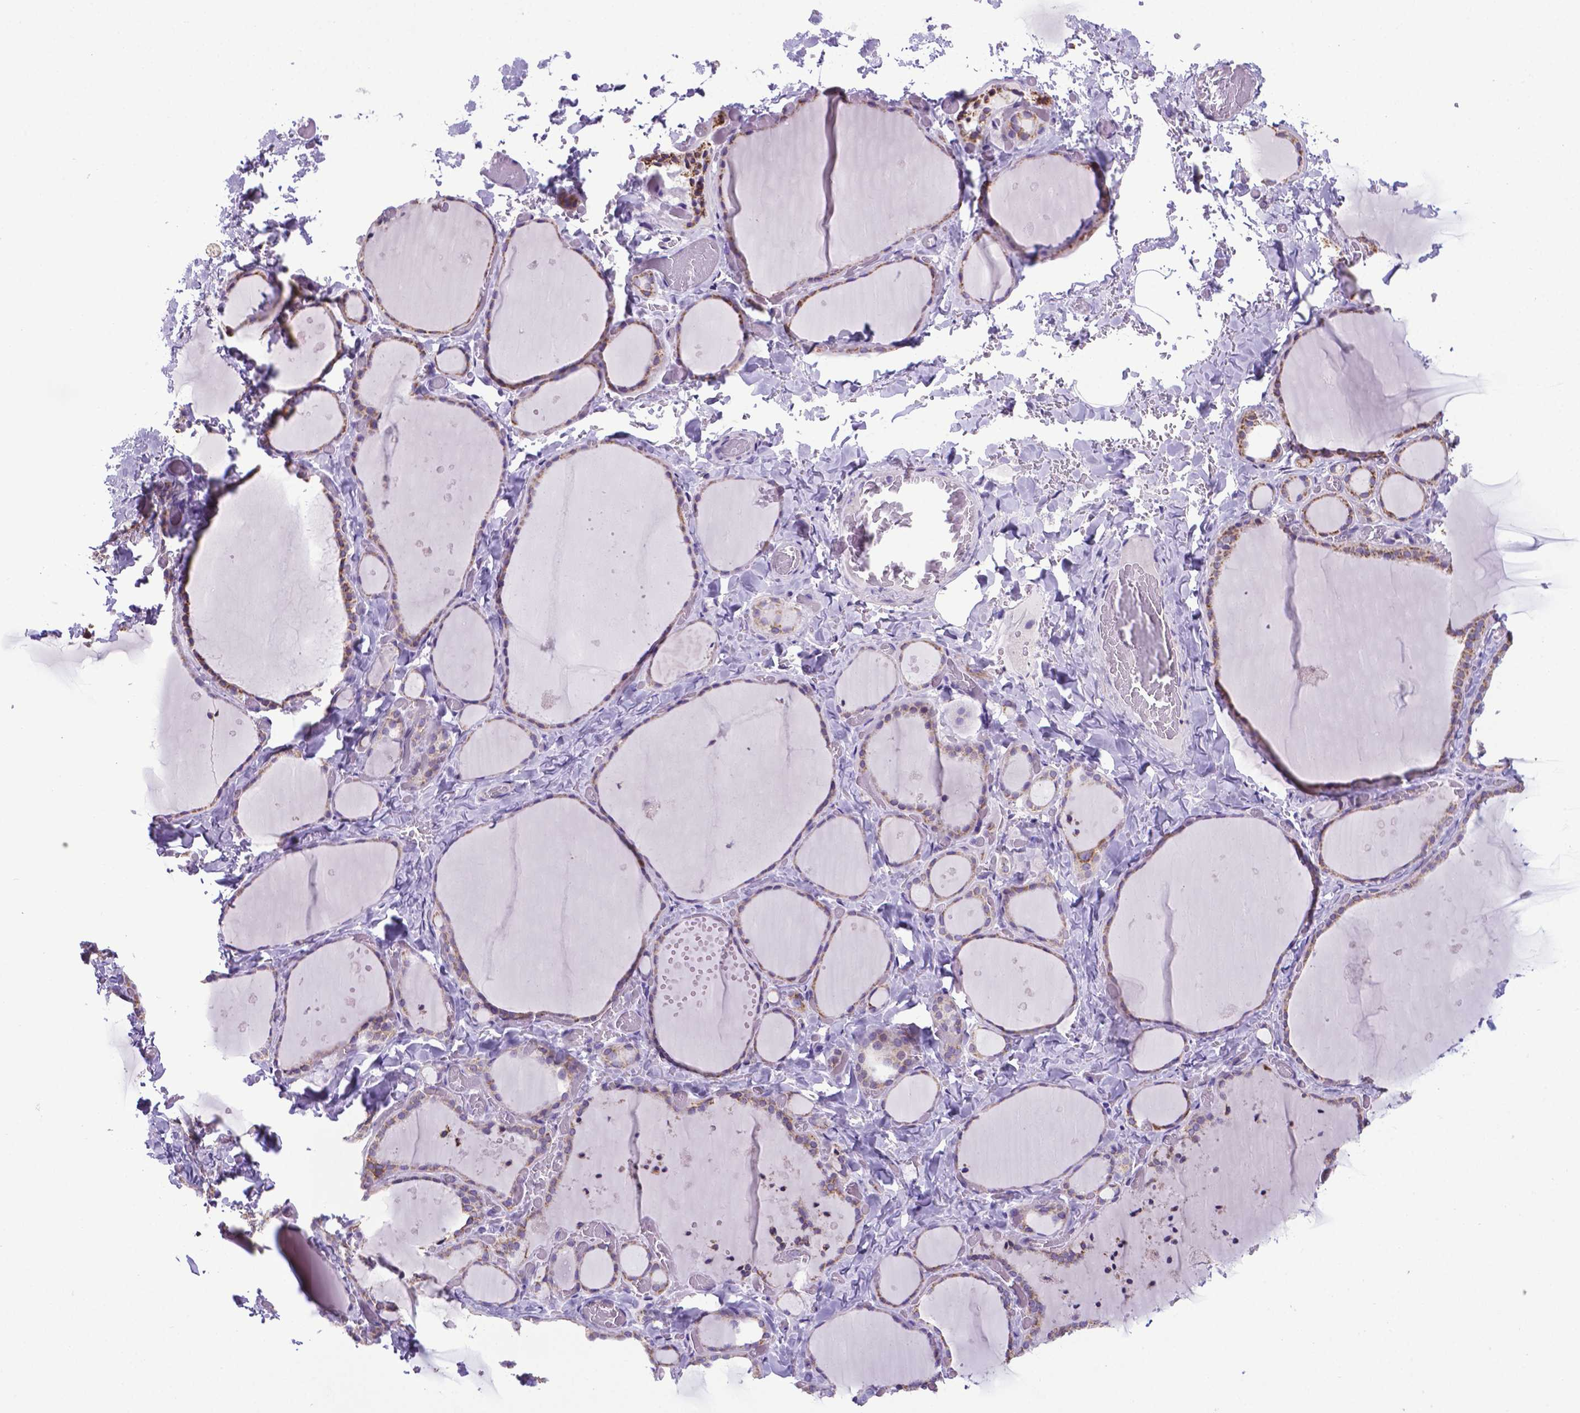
{"staining": {"intensity": "weak", "quantity": ">75%", "location": "cytoplasmic/membranous"}, "tissue": "thyroid gland", "cell_type": "Glandular cells", "image_type": "normal", "snomed": [{"axis": "morphology", "description": "Normal tissue, NOS"}, {"axis": "topography", "description": "Thyroid gland"}], "caption": "An image of human thyroid gland stained for a protein reveals weak cytoplasmic/membranous brown staining in glandular cells.", "gene": "POU3F3", "patient": {"sex": "female", "age": 36}}